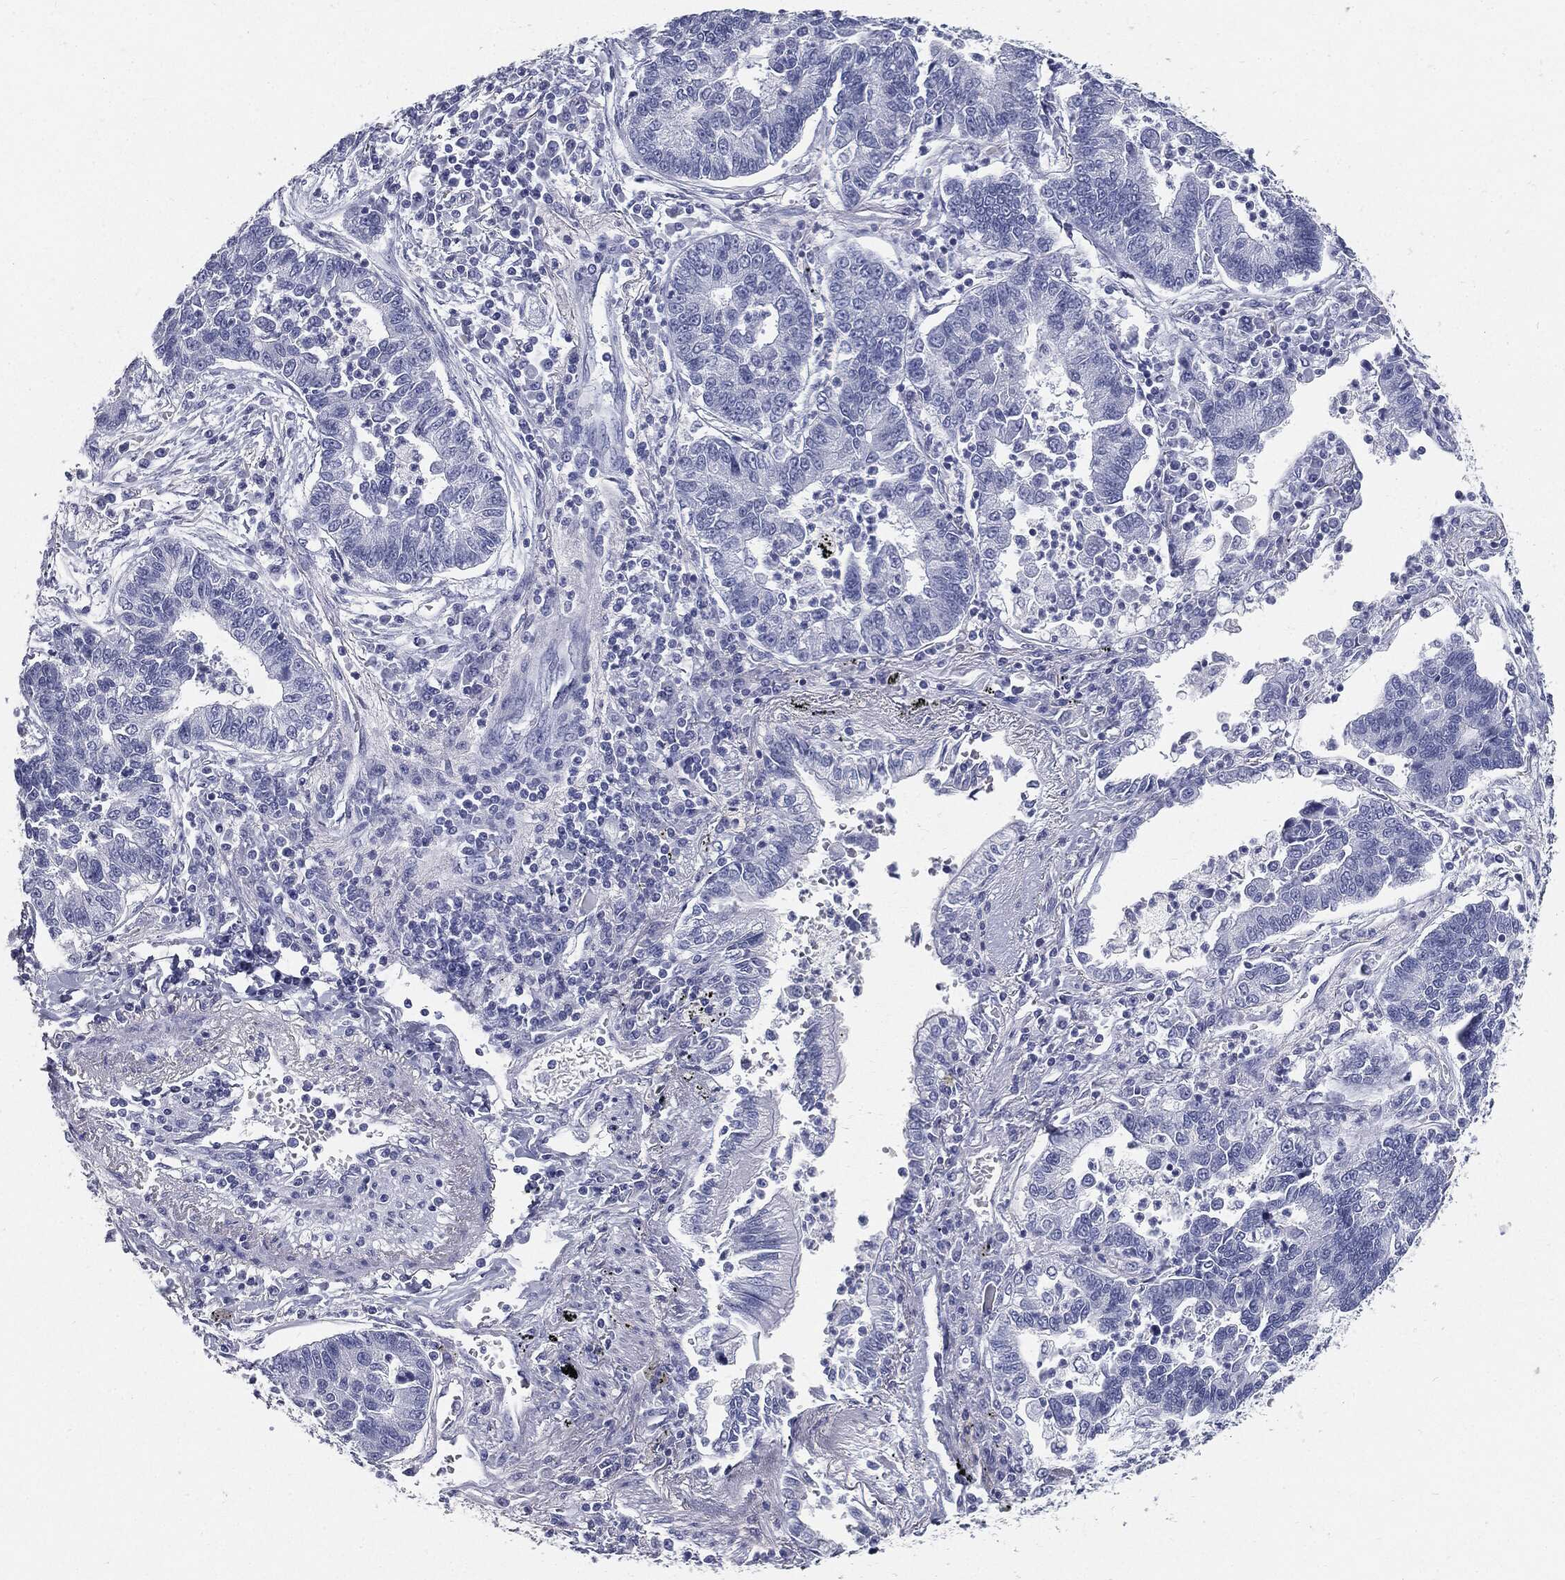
{"staining": {"intensity": "negative", "quantity": "none", "location": "none"}, "tissue": "lung cancer", "cell_type": "Tumor cells", "image_type": "cancer", "snomed": [{"axis": "morphology", "description": "Adenocarcinoma, NOS"}, {"axis": "topography", "description": "Lung"}], "caption": "DAB (3,3'-diaminobenzidine) immunohistochemical staining of lung adenocarcinoma displays no significant positivity in tumor cells. (DAB (3,3'-diaminobenzidine) immunohistochemistry (IHC) visualized using brightfield microscopy, high magnification).", "gene": "CUZD1", "patient": {"sex": "female", "age": 57}}